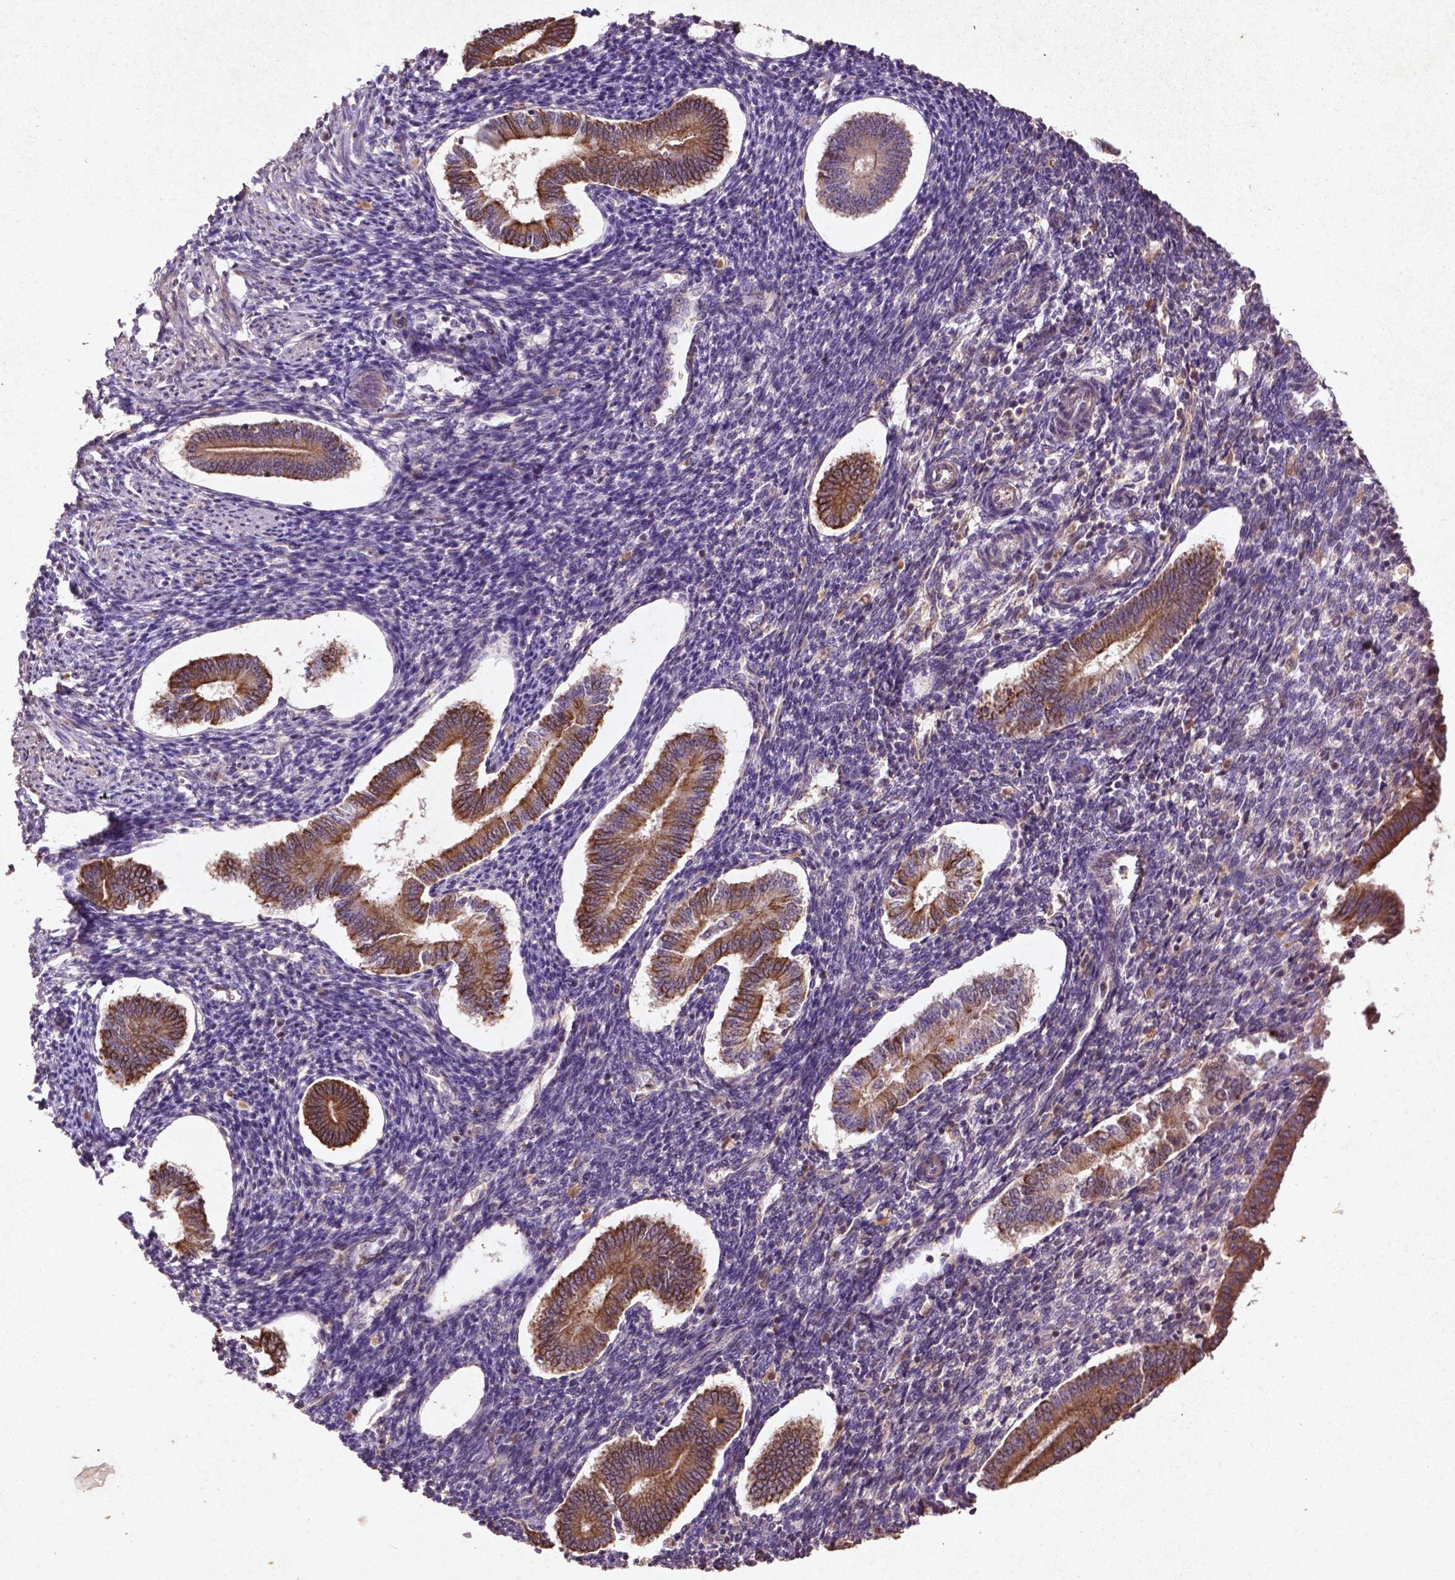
{"staining": {"intensity": "negative", "quantity": "none", "location": "none"}, "tissue": "endometrium", "cell_type": "Cells in endometrial stroma", "image_type": "normal", "snomed": [{"axis": "morphology", "description": "Normal tissue, NOS"}, {"axis": "topography", "description": "Endometrium"}], "caption": "DAB immunohistochemical staining of unremarkable human endometrium exhibits no significant positivity in cells in endometrial stroma. (Brightfield microscopy of DAB (3,3'-diaminobenzidine) immunohistochemistry at high magnification).", "gene": "COQ2", "patient": {"sex": "female", "age": 40}}